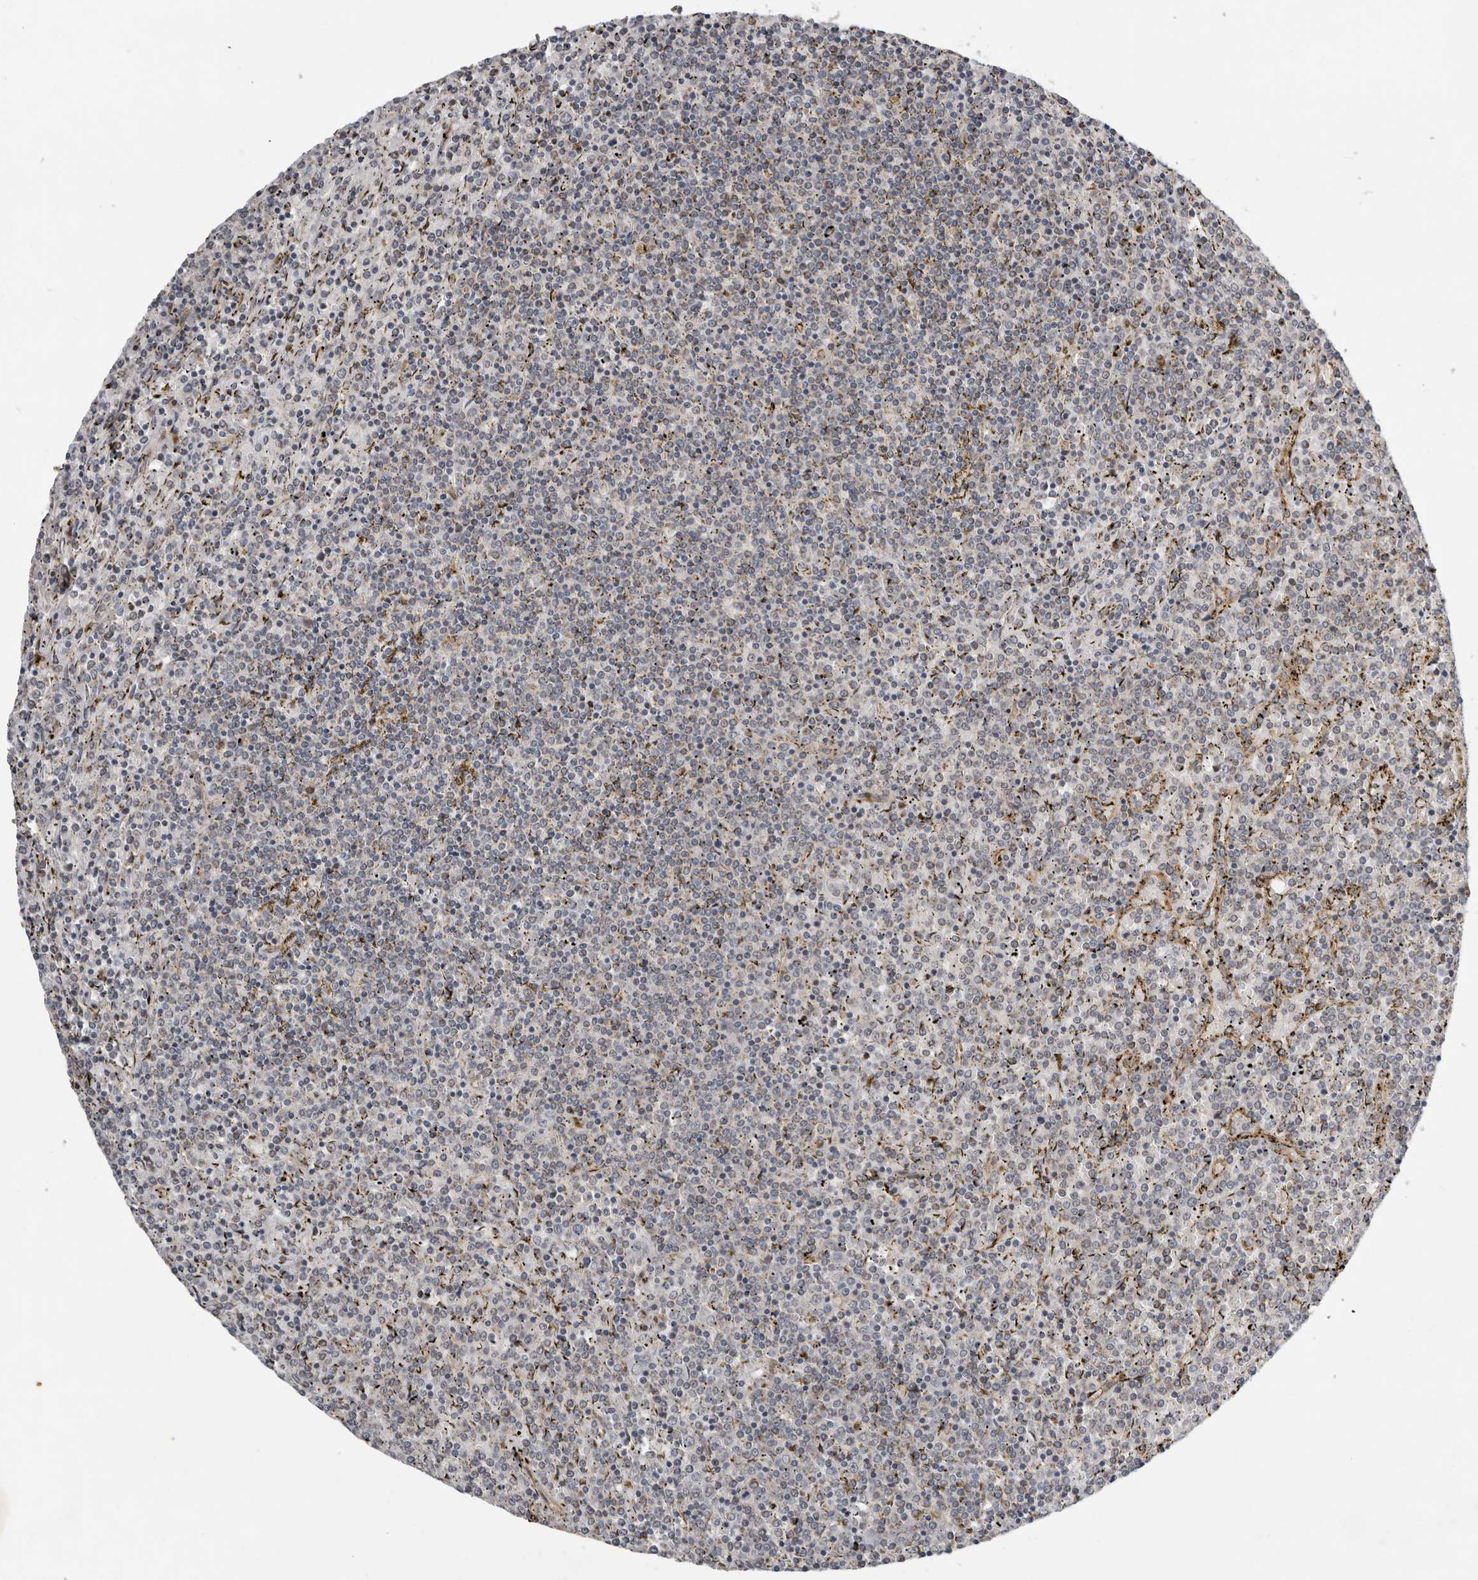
{"staining": {"intensity": "negative", "quantity": "none", "location": "none"}, "tissue": "lymphoma", "cell_type": "Tumor cells", "image_type": "cancer", "snomed": [{"axis": "morphology", "description": "Malignant lymphoma, non-Hodgkin's type, Low grade"}, {"axis": "topography", "description": "Spleen"}], "caption": "A high-resolution photomicrograph shows immunohistochemistry (IHC) staining of lymphoma, which reveals no significant staining in tumor cells.", "gene": "RANBP17", "patient": {"sex": "female", "age": 19}}